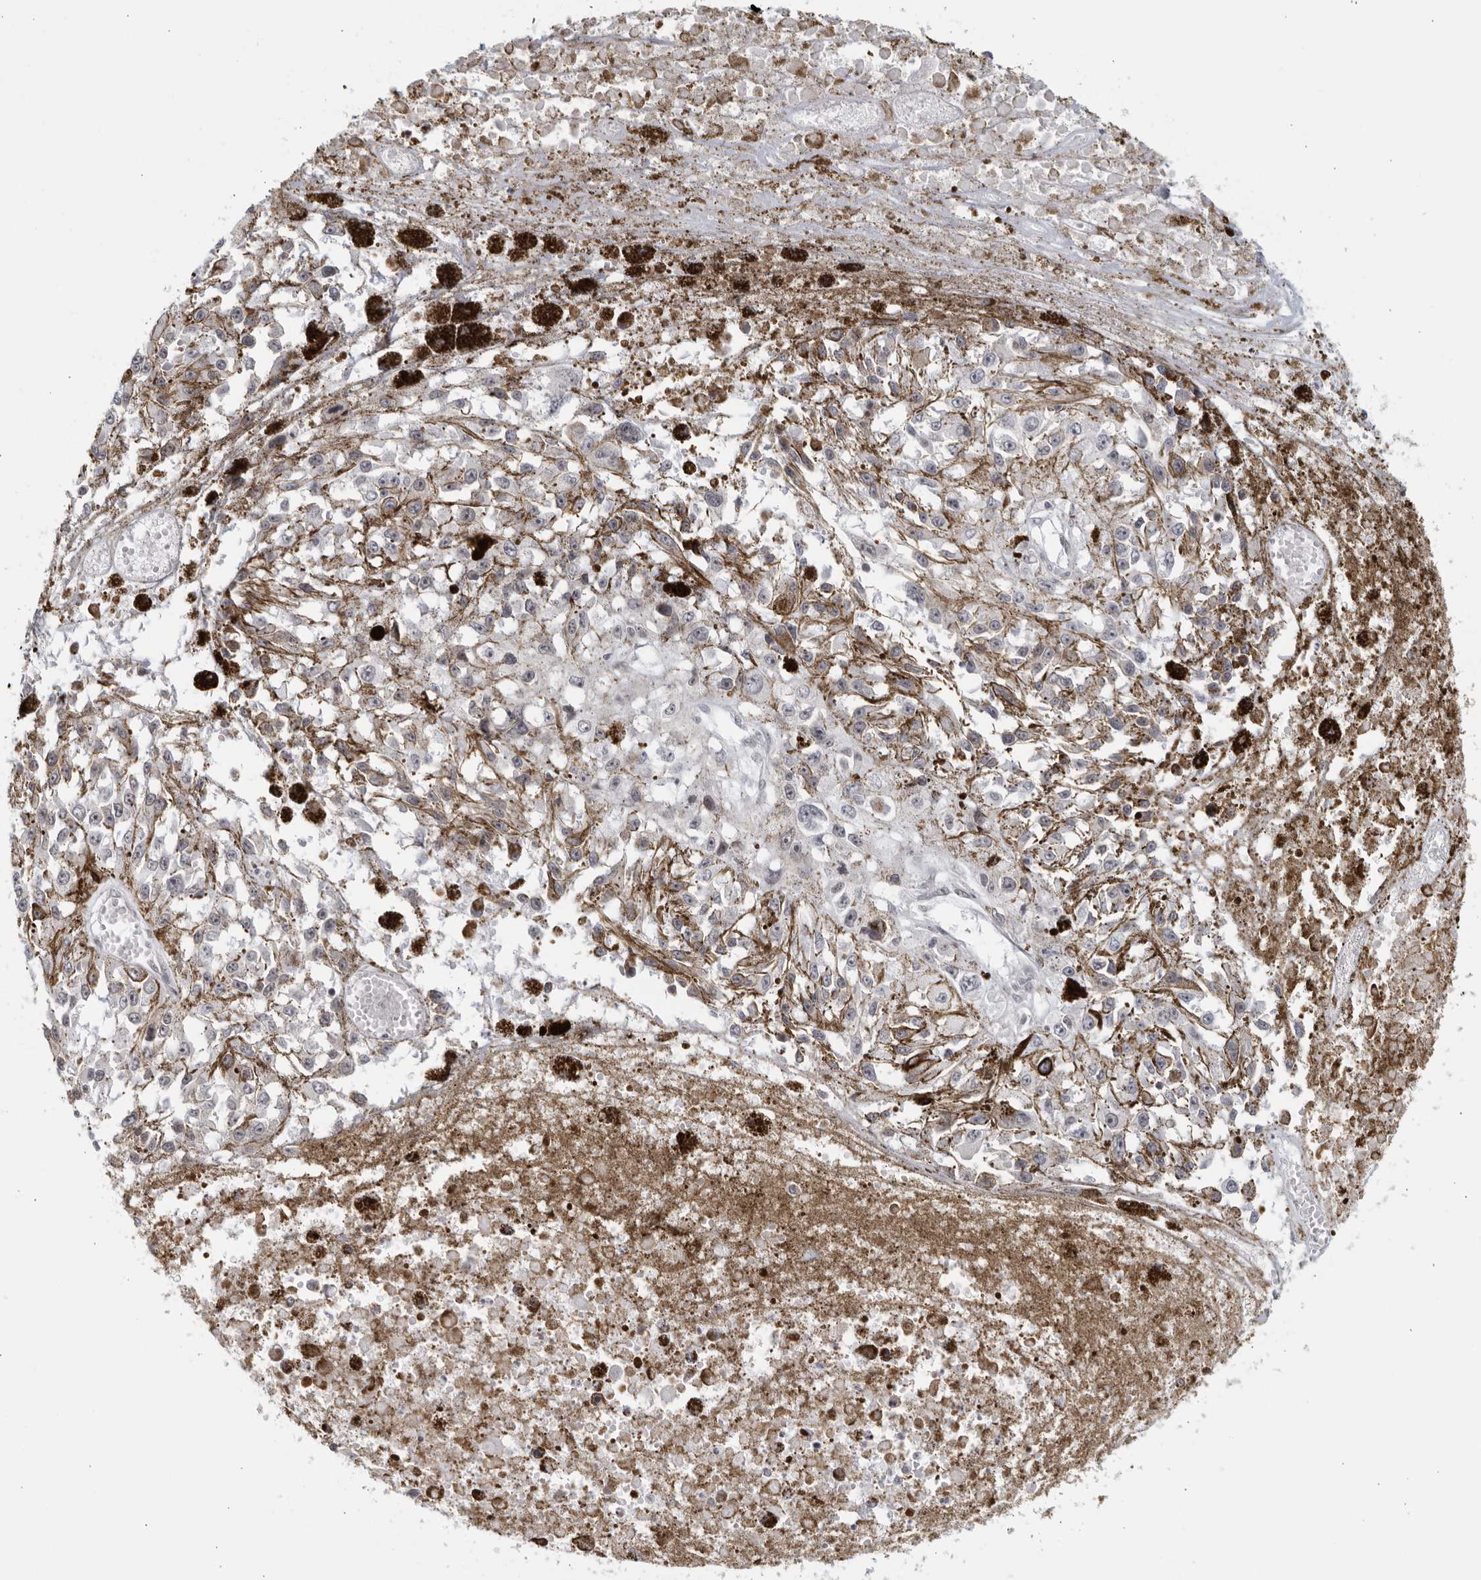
{"staining": {"intensity": "weak", "quantity": "25%-75%", "location": "cytoplasmic/membranous"}, "tissue": "melanoma", "cell_type": "Tumor cells", "image_type": "cancer", "snomed": [{"axis": "morphology", "description": "Malignant melanoma, Metastatic site"}, {"axis": "topography", "description": "Lymph node"}], "caption": "Malignant melanoma (metastatic site) was stained to show a protein in brown. There is low levels of weak cytoplasmic/membranous expression in approximately 25%-75% of tumor cells. The staining was performed using DAB to visualize the protein expression in brown, while the nuclei were stained in blue with hematoxylin (Magnification: 20x).", "gene": "RAB11FIP3", "patient": {"sex": "male", "age": 59}}